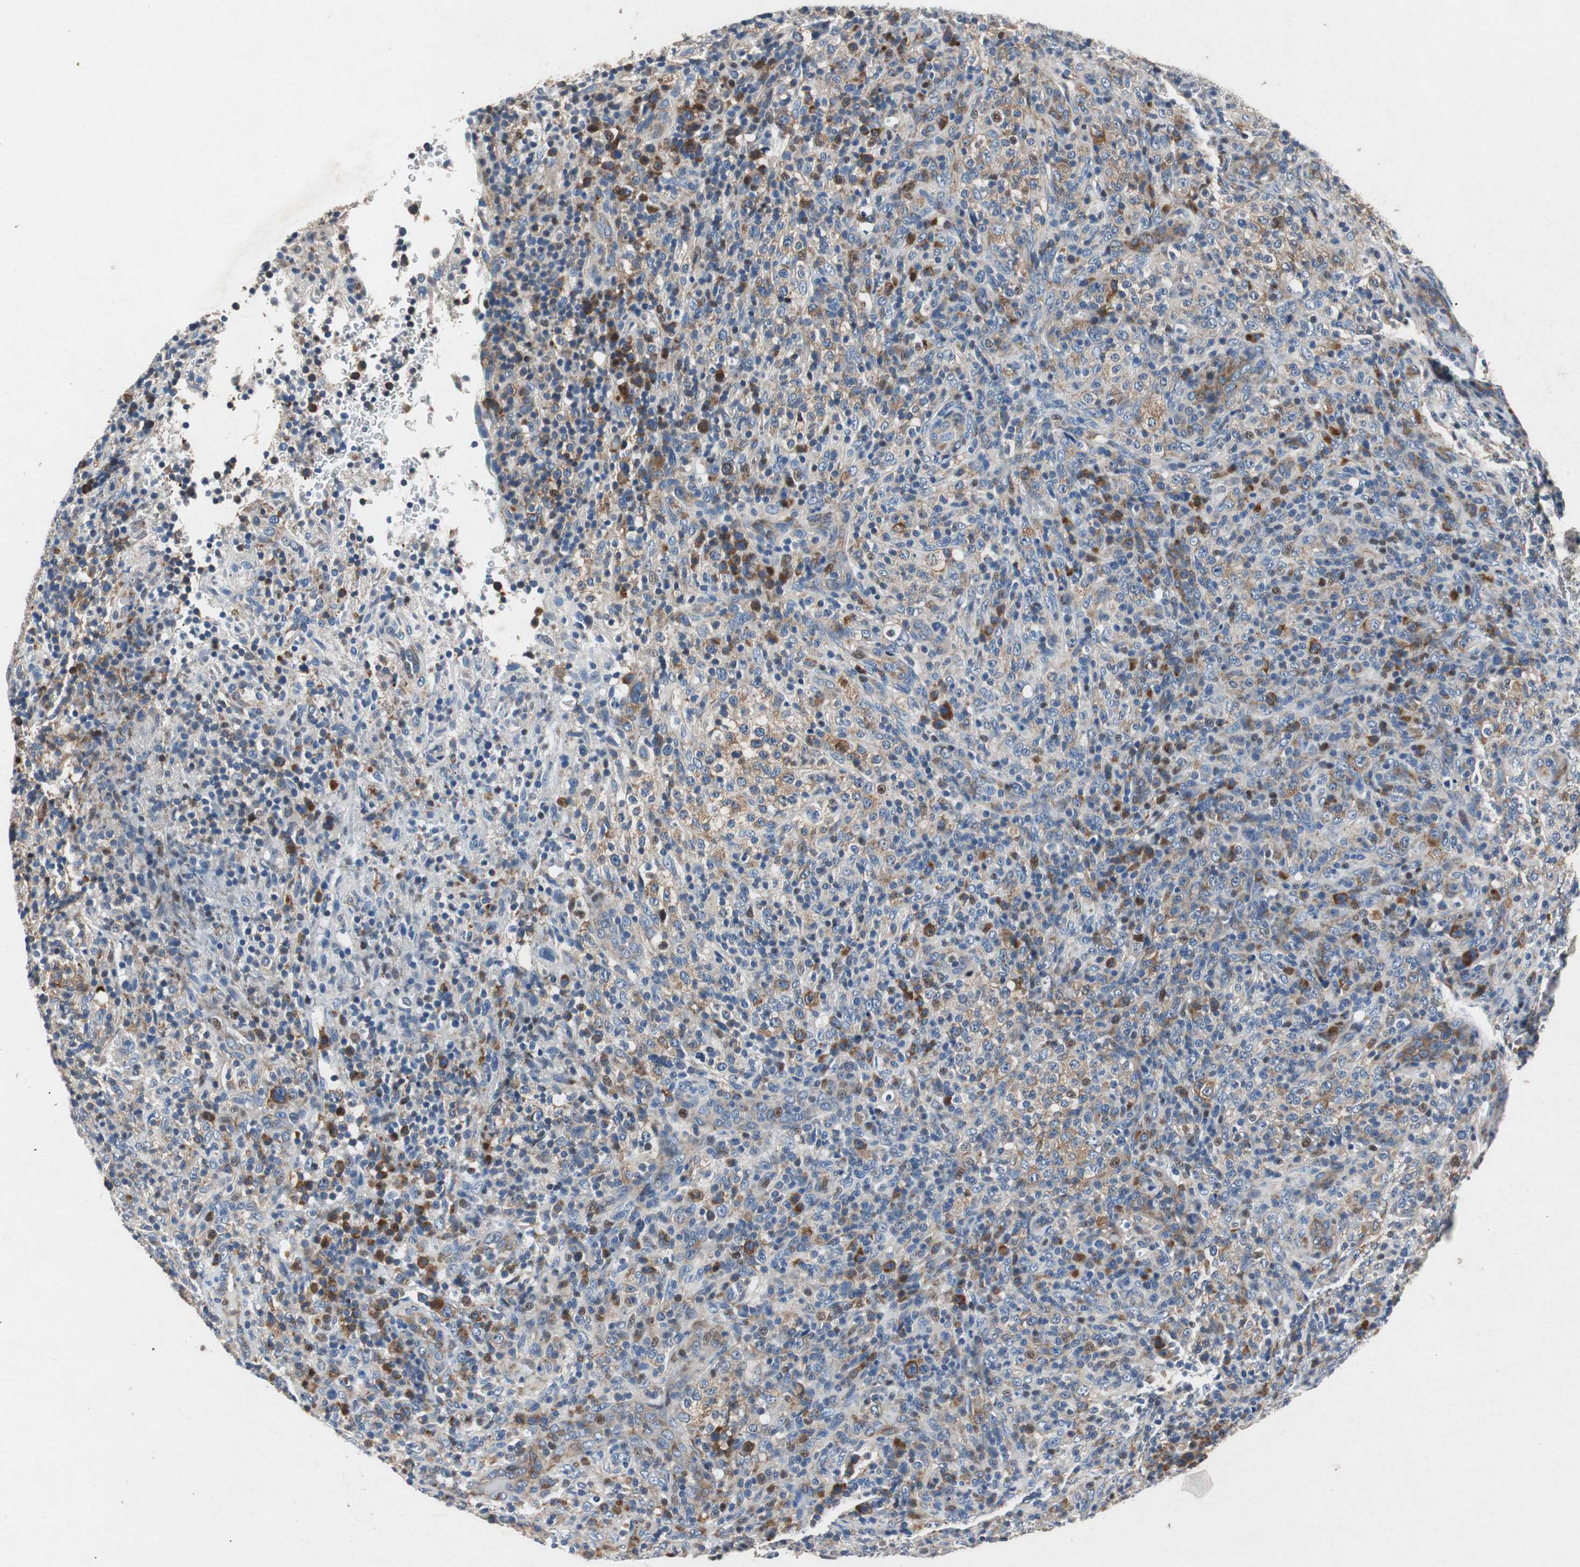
{"staining": {"intensity": "moderate", "quantity": "25%-75%", "location": "cytoplasmic/membranous,nuclear"}, "tissue": "lymphoma", "cell_type": "Tumor cells", "image_type": "cancer", "snomed": [{"axis": "morphology", "description": "Malignant lymphoma, non-Hodgkin's type, High grade"}, {"axis": "topography", "description": "Lymph node"}], "caption": "Immunohistochemical staining of human lymphoma demonstrates medium levels of moderate cytoplasmic/membranous and nuclear expression in about 25%-75% of tumor cells. (Brightfield microscopy of DAB IHC at high magnification).", "gene": "RPL35", "patient": {"sex": "female", "age": 76}}